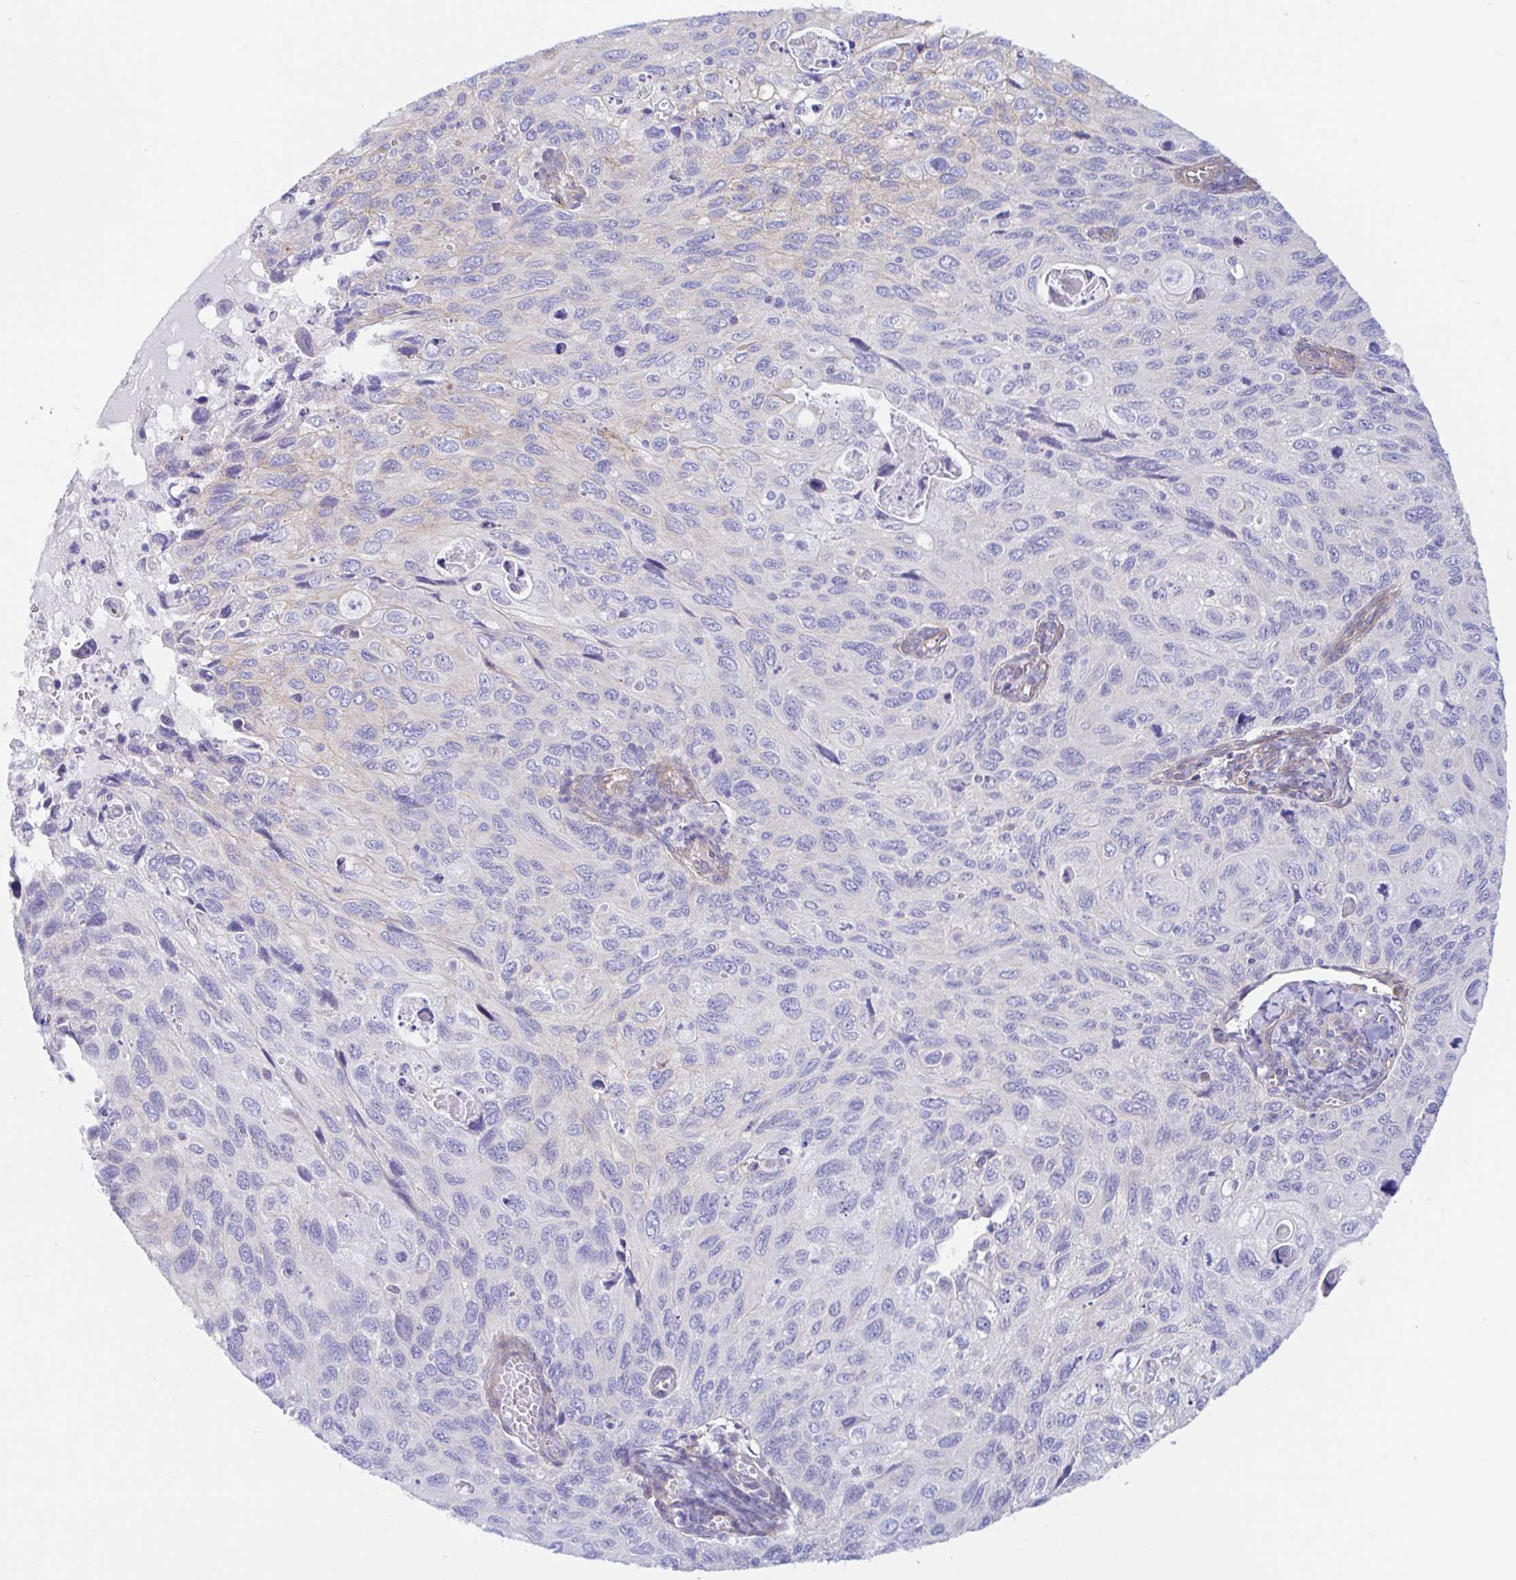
{"staining": {"intensity": "weak", "quantity": "<25%", "location": "cytoplasmic/membranous"}, "tissue": "cervical cancer", "cell_type": "Tumor cells", "image_type": "cancer", "snomed": [{"axis": "morphology", "description": "Squamous cell carcinoma, NOS"}, {"axis": "topography", "description": "Cervix"}], "caption": "A high-resolution photomicrograph shows immunohistochemistry staining of cervical cancer (squamous cell carcinoma), which exhibits no significant expression in tumor cells.", "gene": "ARL4D", "patient": {"sex": "female", "age": 70}}